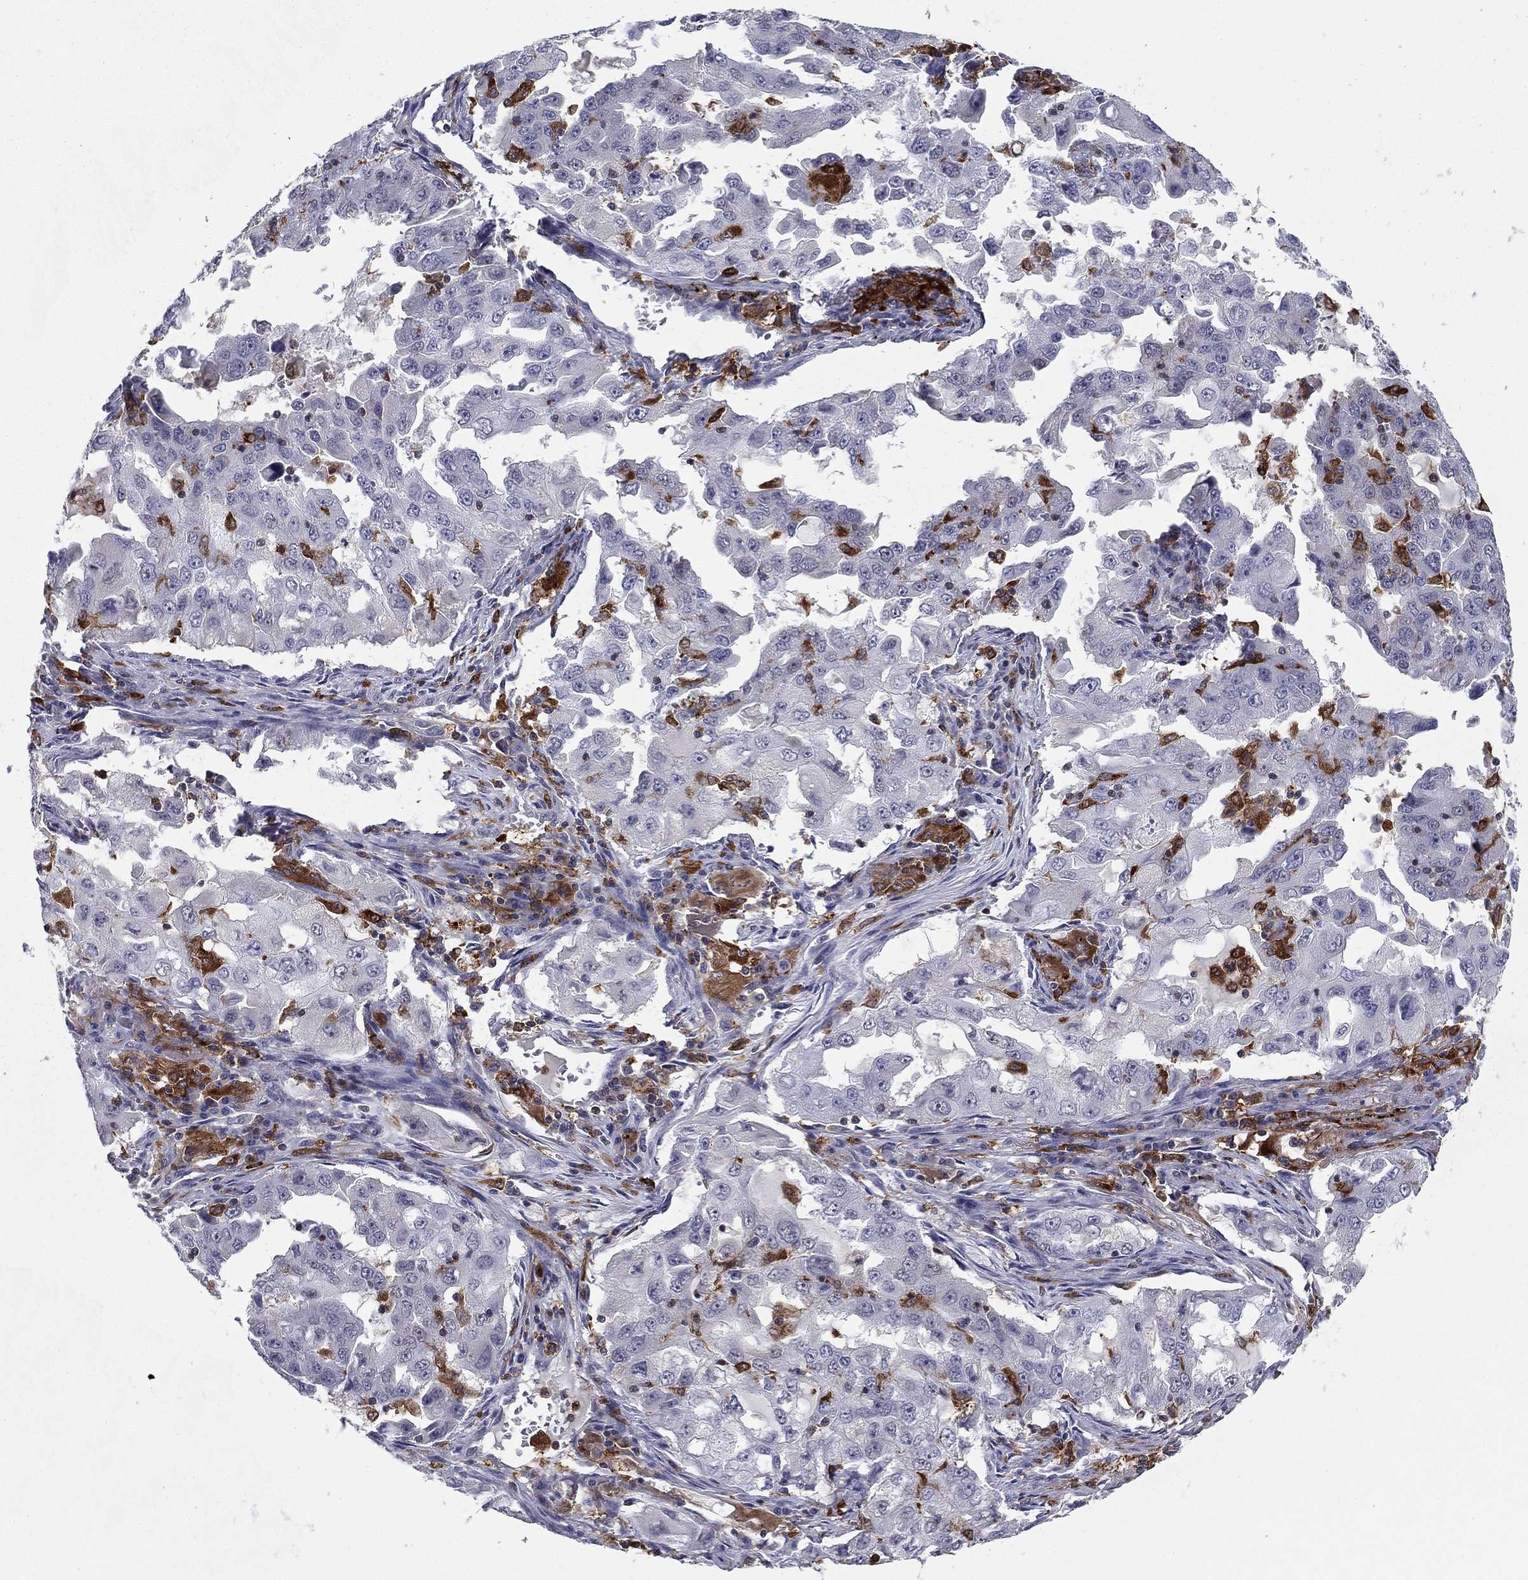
{"staining": {"intensity": "negative", "quantity": "none", "location": "none"}, "tissue": "lung cancer", "cell_type": "Tumor cells", "image_type": "cancer", "snomed": [{"axis": "morphology", "description": "Adenocarcinoma, NOS"}, {"axis": "topography", "description": "Lung"}], "caption": "Tumor cells are negative for brown protein staining in lung cancer (adenocarcinoma). The staining is performed using DAB (3,3'-diaminobenzidine) brown chromogen with nuclei counter-stained in using hematoxylin.", "gene": "PLCB2", "patient": {"sex": "female", "age": 61}}